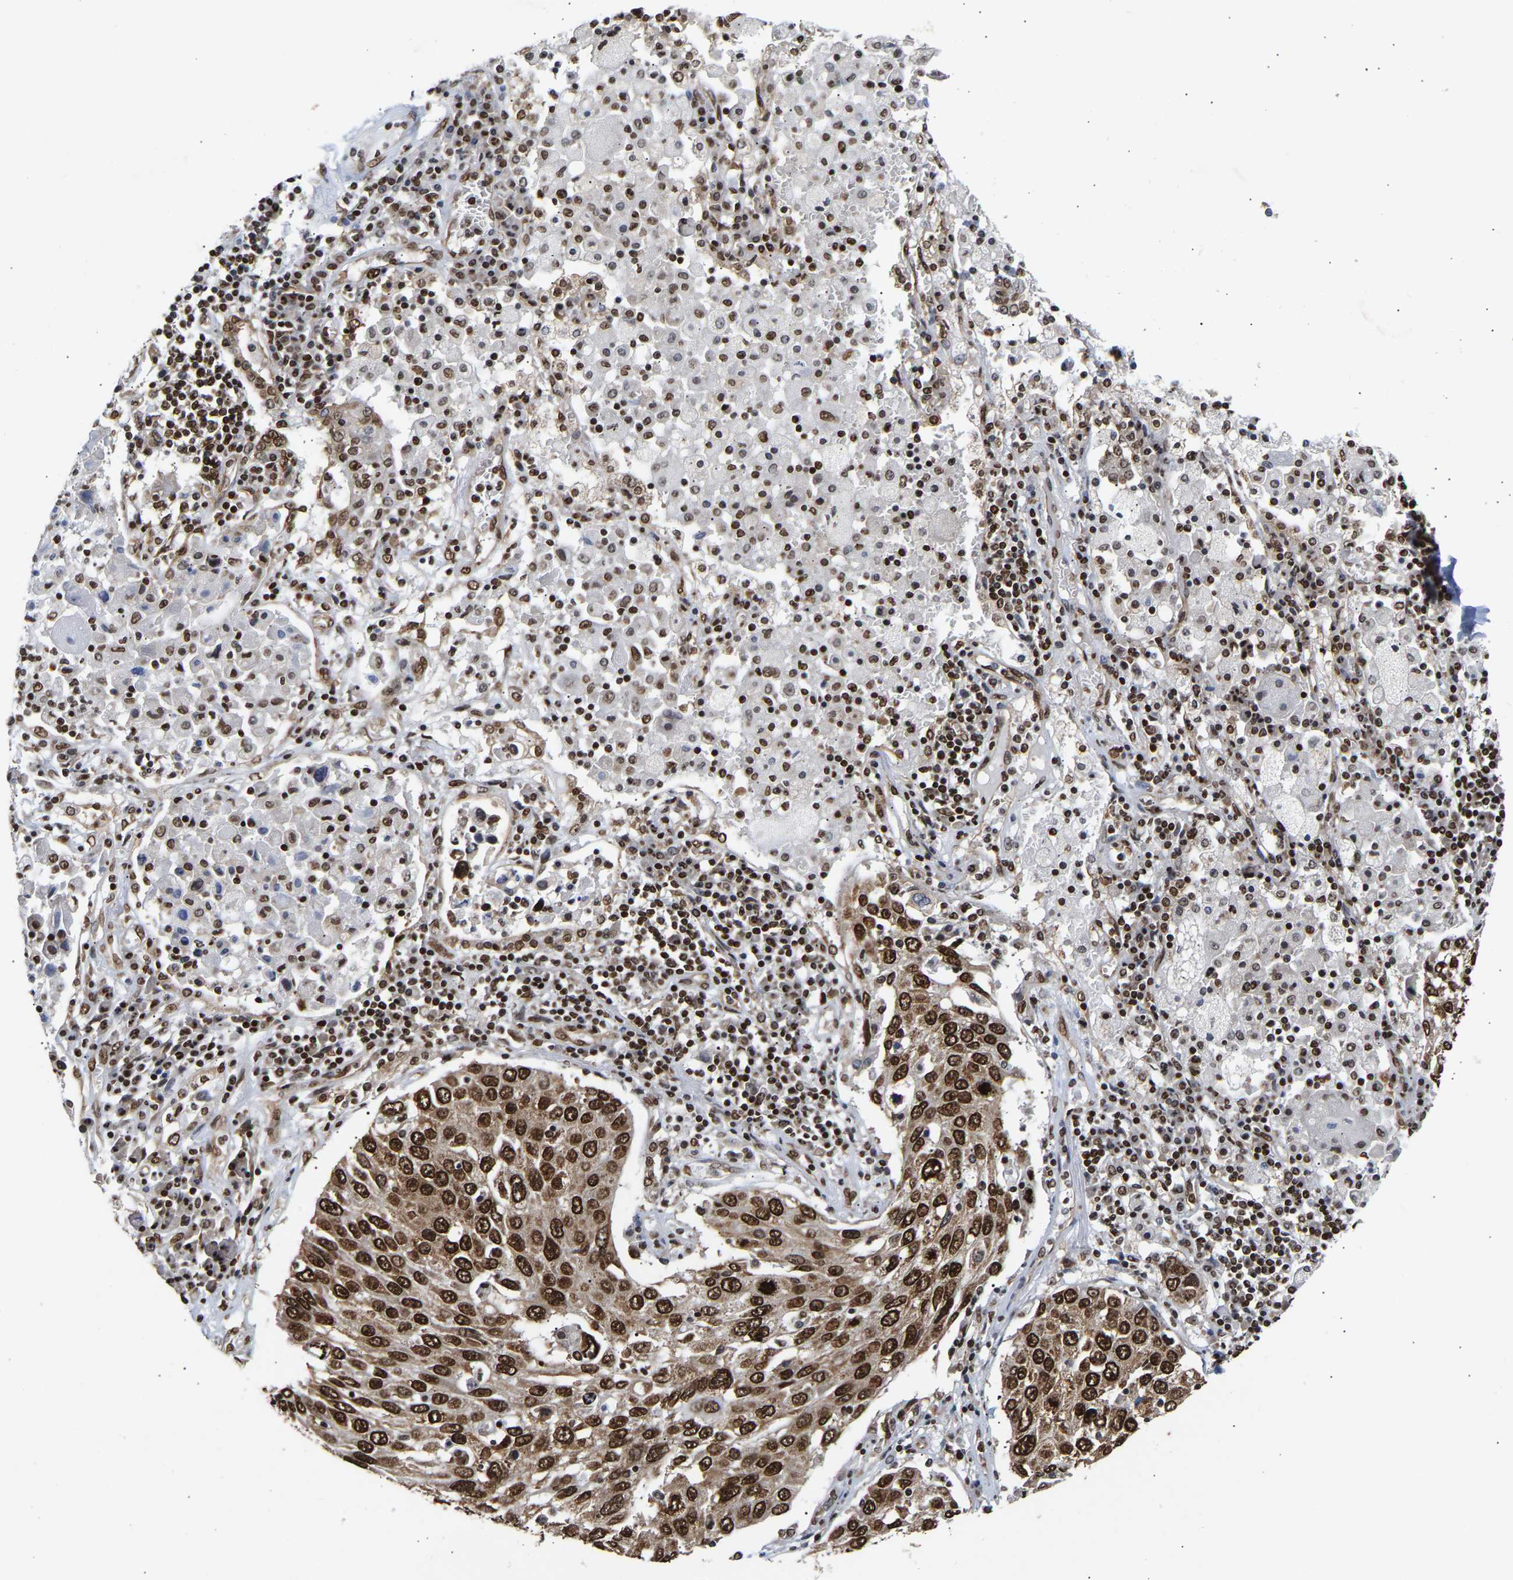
{"staining": {"intensity": "strong", "quantity": ">75%", "location": "cytoplasmic/membranous,nuclear"}, "tissue": "lung cancer", "cell_type": "Tumor cells", "image_type": "cancer", "snomed": [{"axis": "morphology", "description": "Squamous cell carcinoma, NOS"}, {"axis": "topography", "description": "Lung"}], "caption": "Immunohistochemistry photomicrograph of neoplastic tissue: squamous cell carcinoma (lung) stained using immunohistochemistry (IHC) reveals high levels of strong protein expression localized specifically in the cytoplasmic/membranous and nuclear of tumor cells, appearing as a cytoplasmic/membranous and nuclear brown color.", "gene": "PSIP1", "patient": {"sex": "male", "age": 65}}